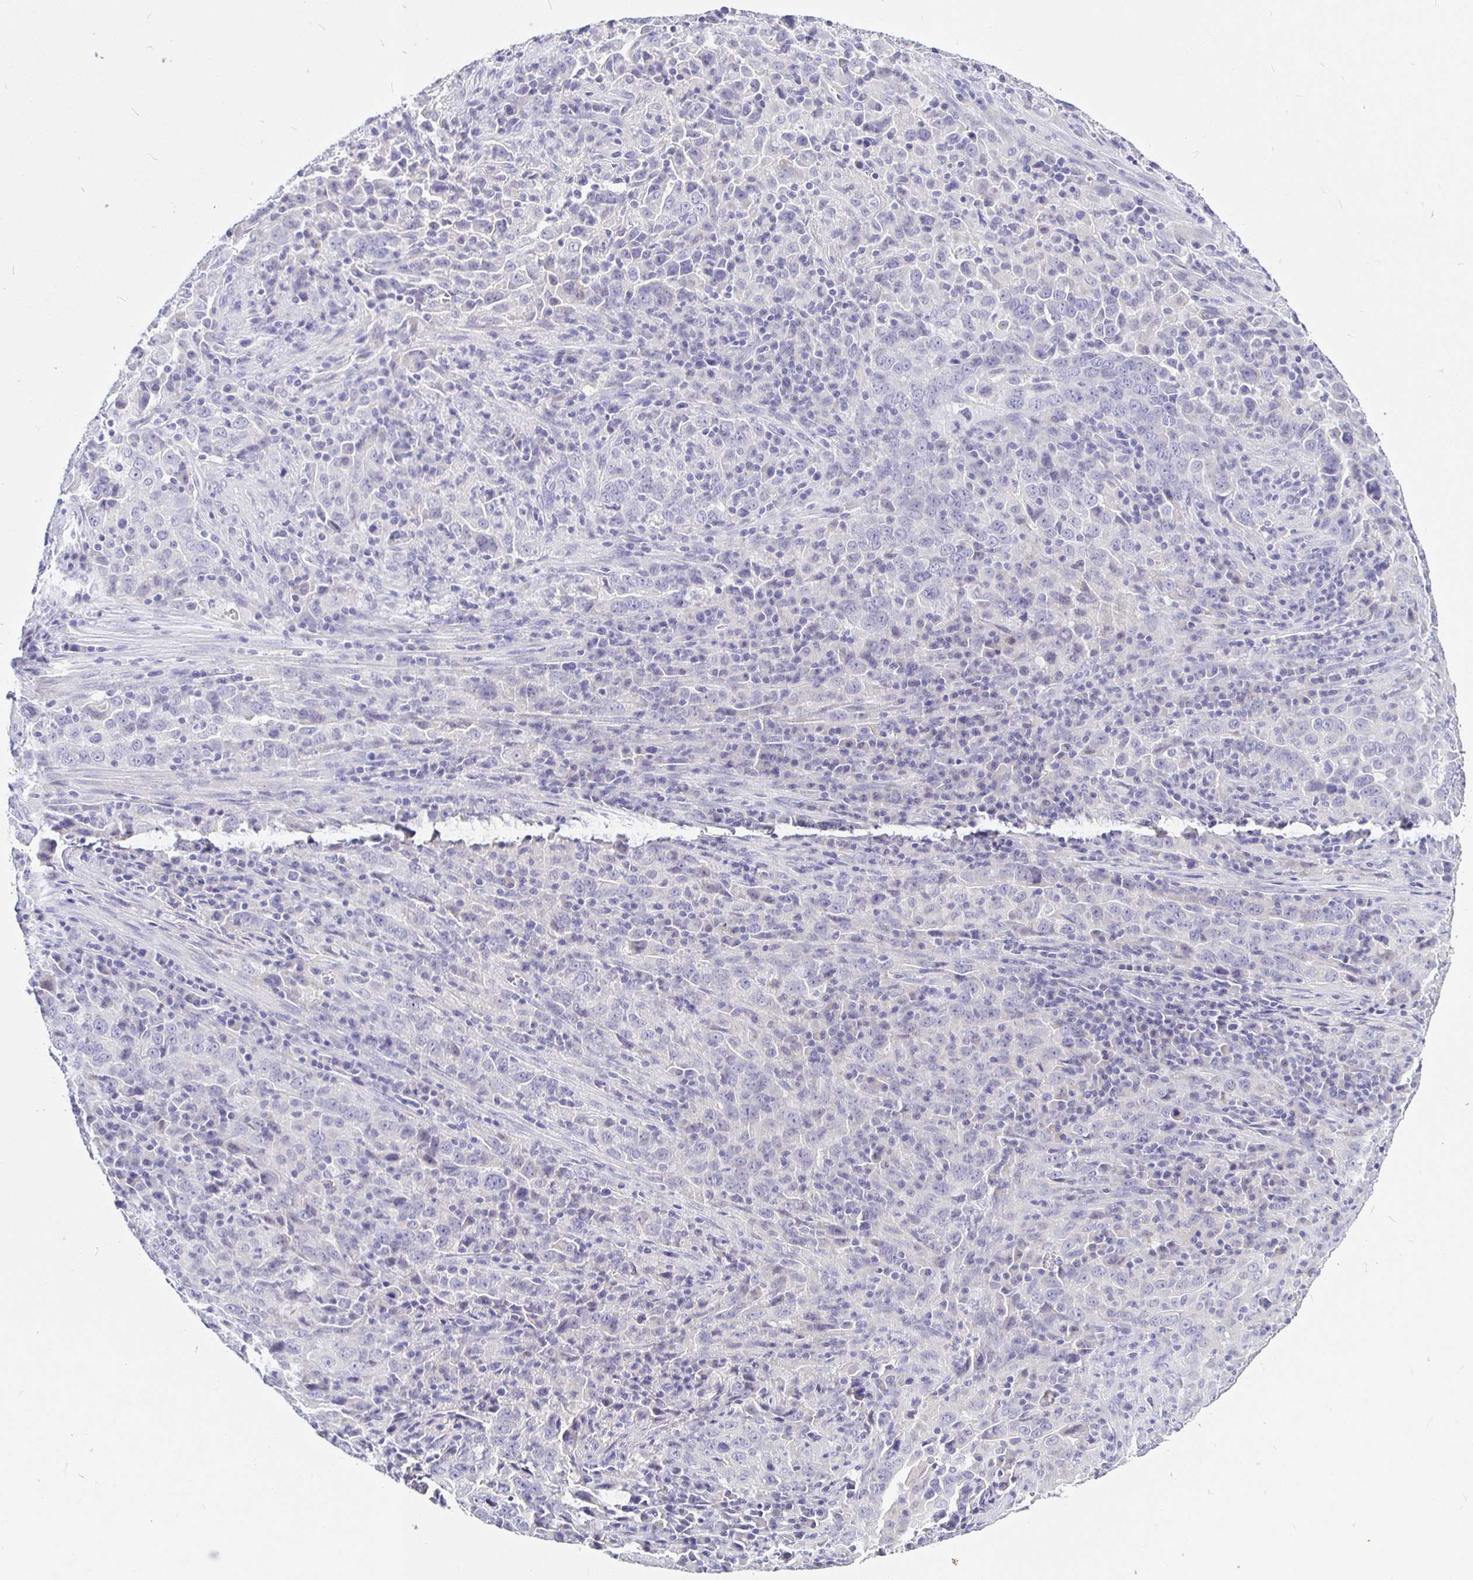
{"staining": {"intensity": "negative", "quantity": "none", "location": "none"}, "tissue": "lung cancer", "cell_type": "Tumor cells", "image_type": "cancer", "snomed": [{"axis": "morphology", "description": "Adenocarcinoma, NOS"}, {"axis": "topography", "description": "Lung"}], "caption": "This is an immunohistochemistry (IHC) micrograph of lung adenocarcinoma. There is no expression in tumor cells.", "gene": "TPTE", "patient": {"sex": "male", "age": 67}}